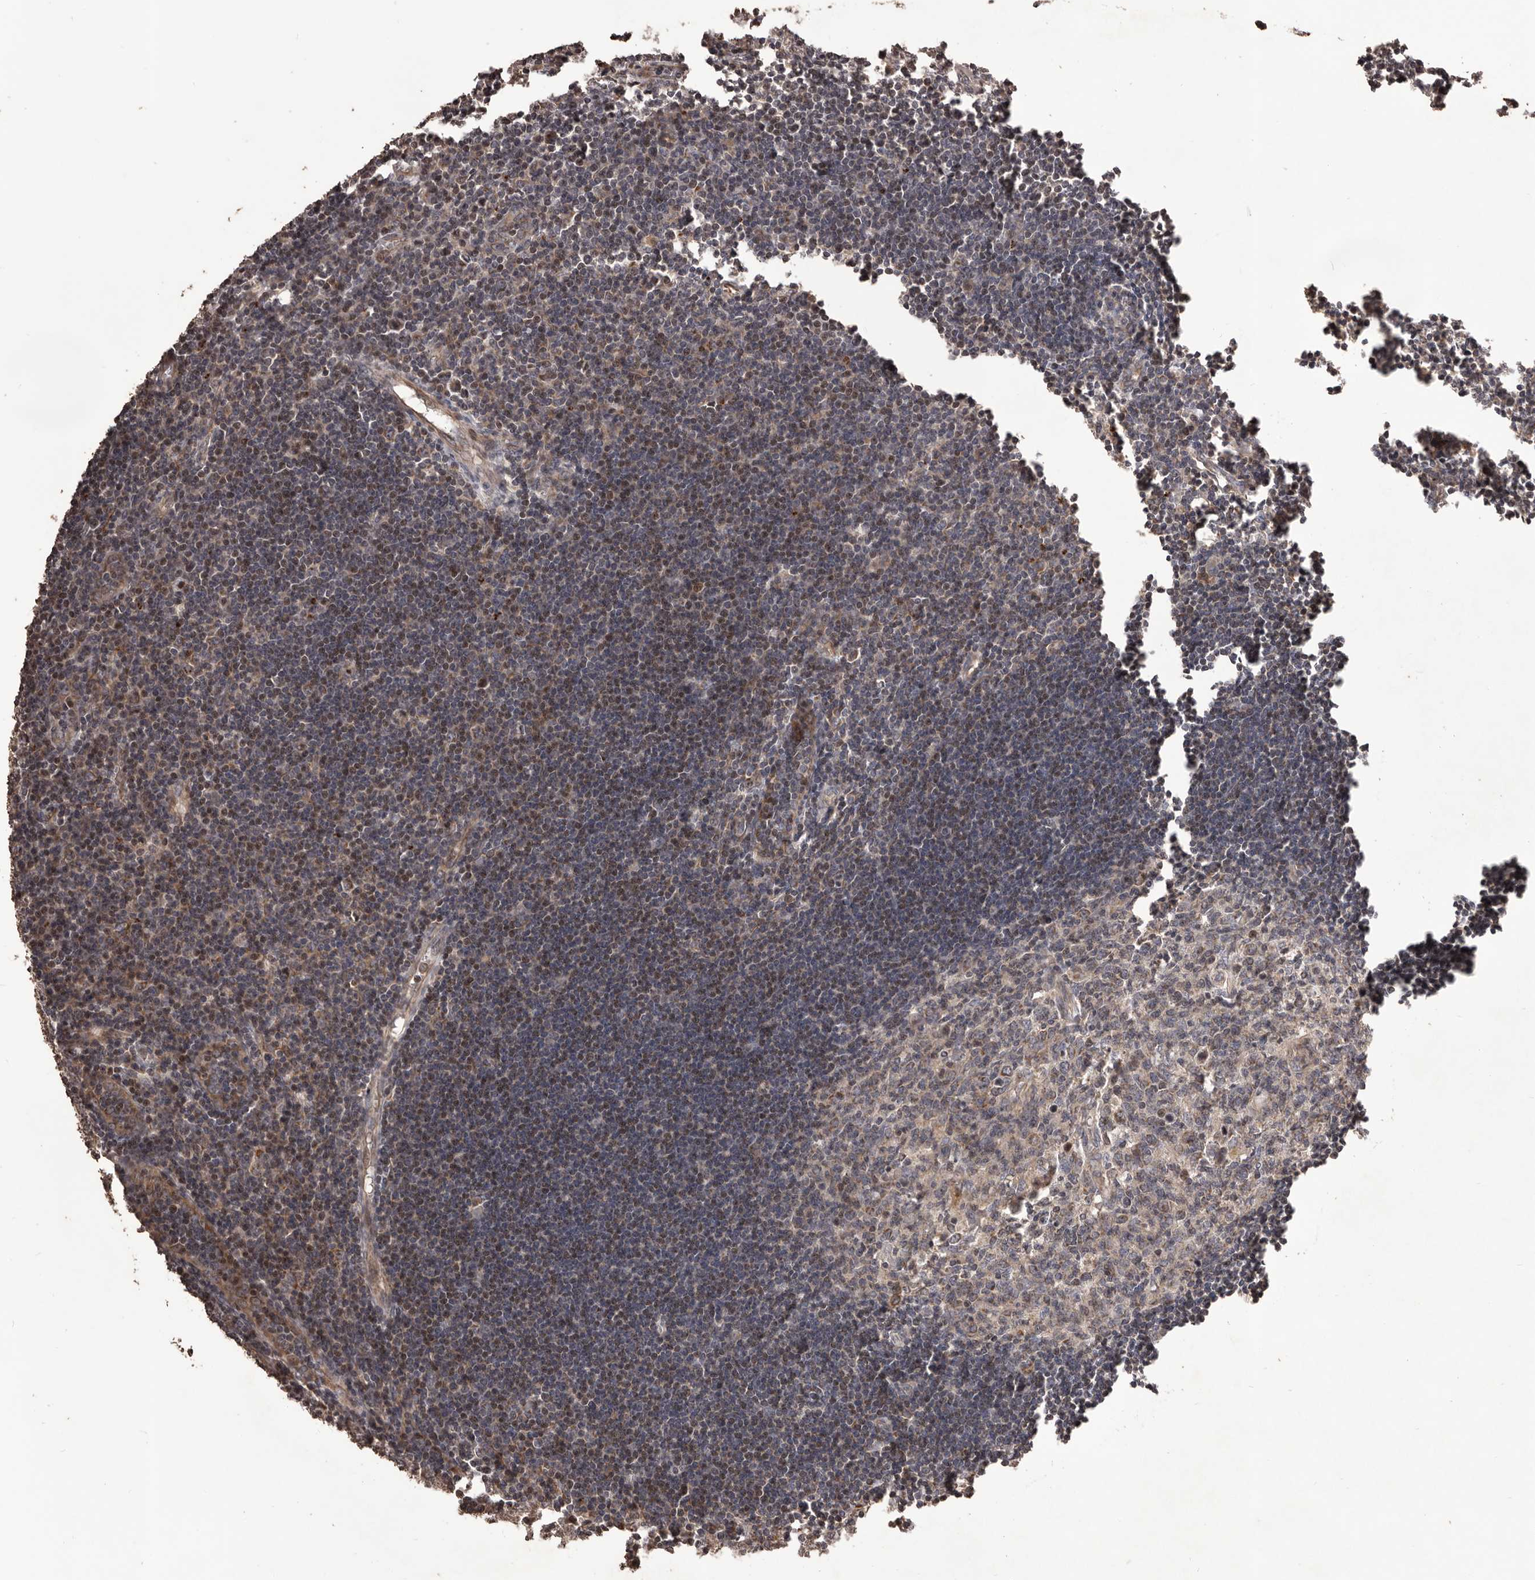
{"staining": {"intensity": "moderate", "quantity": "25%-75%", "location": "cytoplasmic/membranous"}, "tissue": "lymph node", "cell_type": "Germinal center cells", "image_type": "normal", "snomed": [{"axis": "morphology", "description": "Normal tissue, NOS"}, {"axis": "morphology", "description": "Malignant melanoma, Metastatic site"}, {"axis": "topography", "description": "Lymph node"}], "caption": "IHC micrograph of normal human lymph node stained for a protein (brown), which demonstrates medium levels of moderate cytoplasmic/membranous staining in about 25%-75% of germinal center cells.", "gene": "QRSL1", "patient": {"sex": "male", "age": 41}}